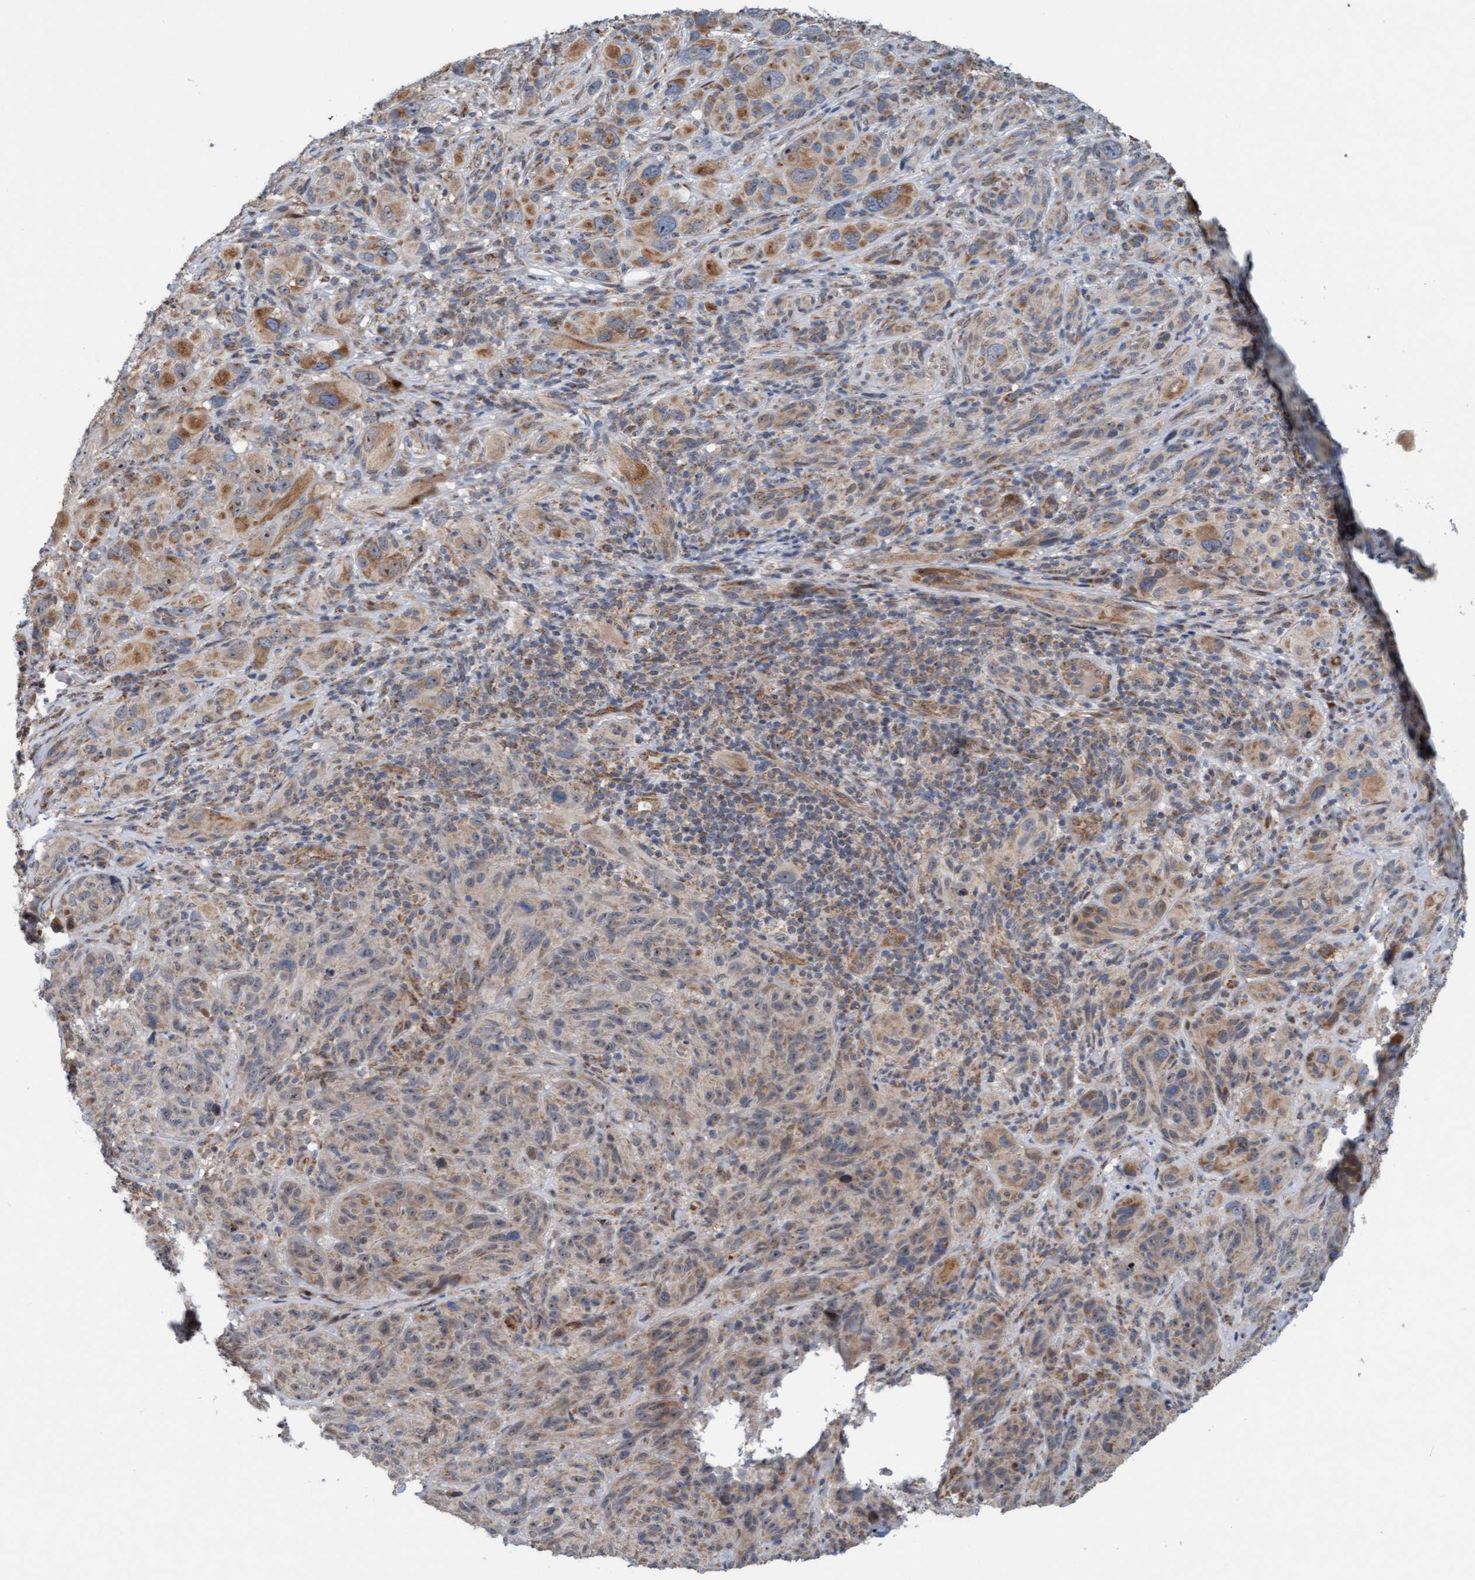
{"staining": {"intensity": "moderate", "quantity": "25%-75%", "location": "cytoplasmic/membranous,nuclear"}, "tissue": "melanoma", "cell_type": "Tumor cells", "image_type": "cancer", "snomed": [{"axis": "morphology", "description": "Malignant melanoma, NOS"}, {"axis": "topography", "description": "Skin of head"}], "caption": "Moderate cytoplasmic/membranous and nuclear positivity for a protein is present in approximately 25%-75% of tumor cells of melanoma using immunohistochemistry.", "gene": "ZNF566", "patient": {"sex": "male", "age": 96}}